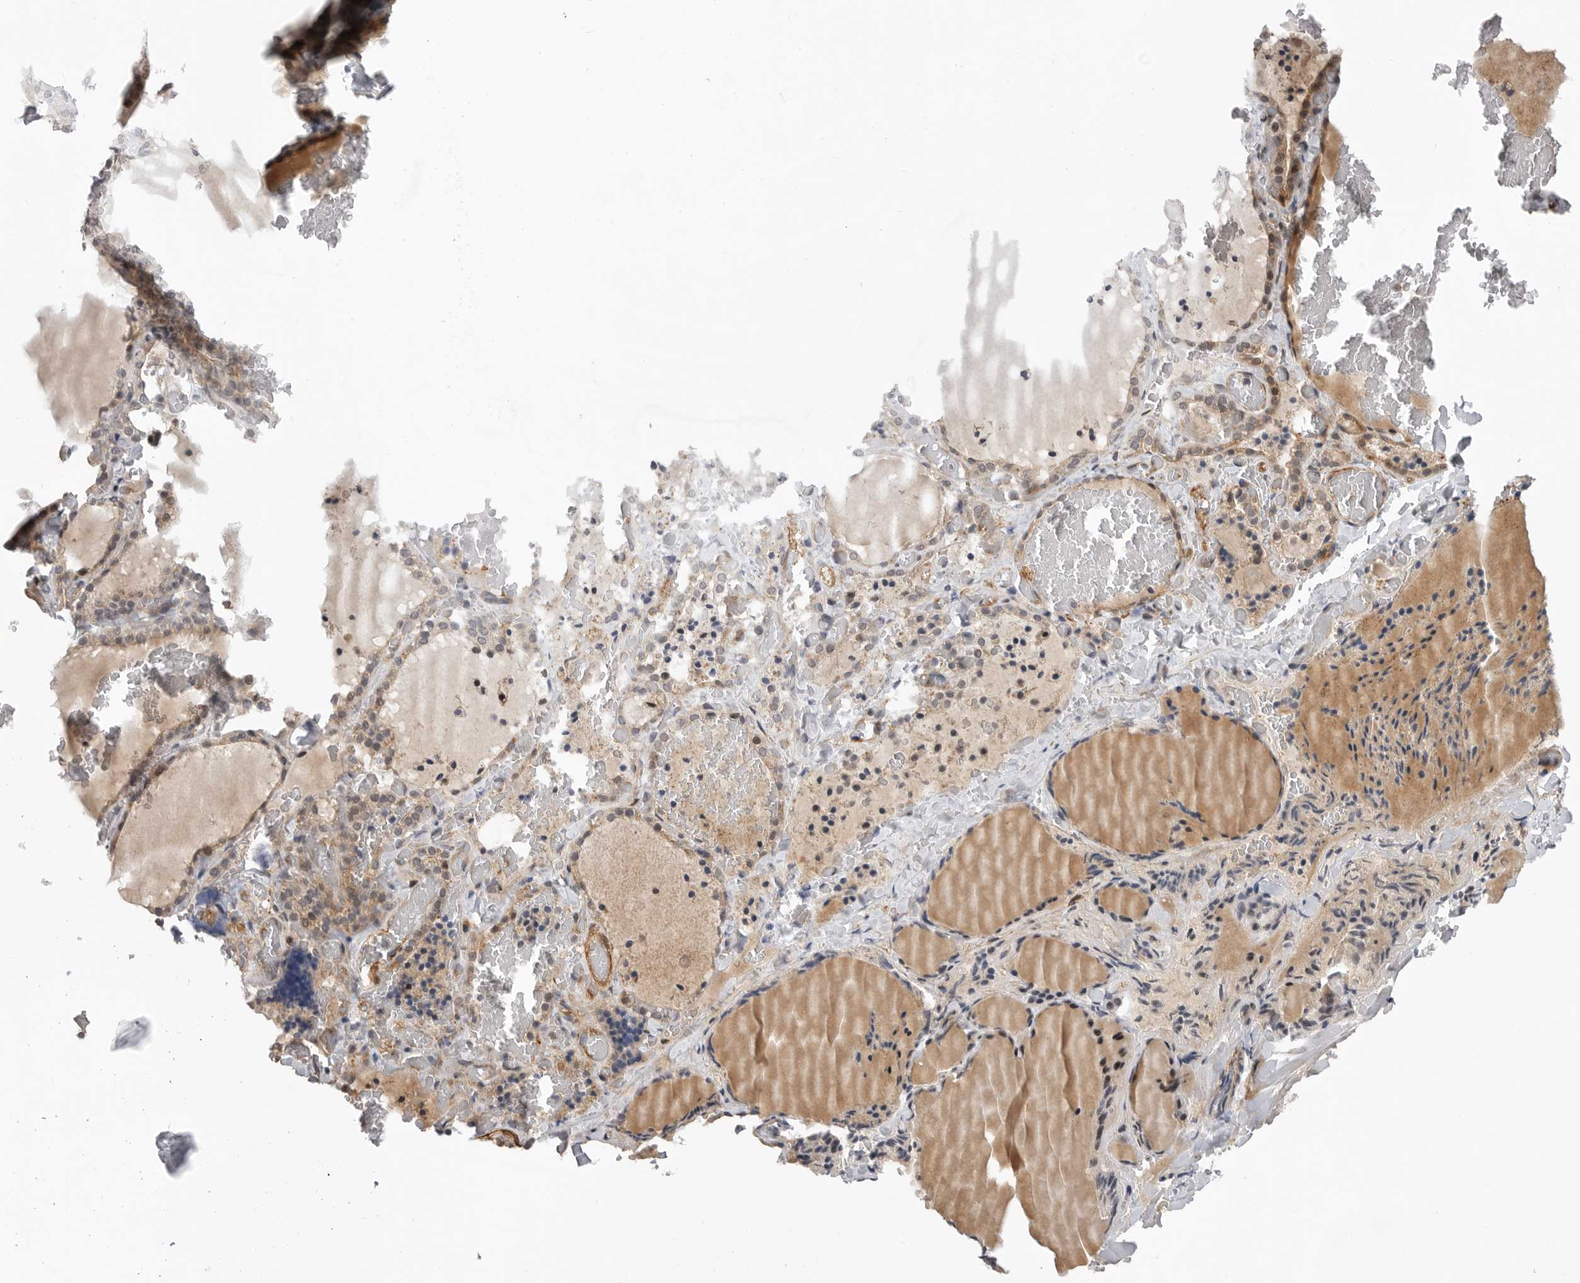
{"staining": {"intensity": "weak", "quantity": "25%-75%", "location": "cytoplasmic/membranous"}, "tissue": "thyroid gland", "cell_type": "Glandular cells", "image_type": "normal", "snomed": [{"axis": "morphology", "description": "Normal tissue, NOS"}, {"axis": "topography", "description": "Thyroid gland"}], "caption": "High-magnification brightfield microscopy of unremarkable thyroid gland stained with DAB (brown) and counterstained with hematoxylin (blue). glandular cells exhibit weak cytoplasmic/membranous staining is identified in about25%-75% of cells. Using DAB (brown) and hematoxylin (blue) stains, captured at high magnification using brightfield microscopy.", "gene": "TRIM56", "patient": {"sex": "female", "age": 22}}